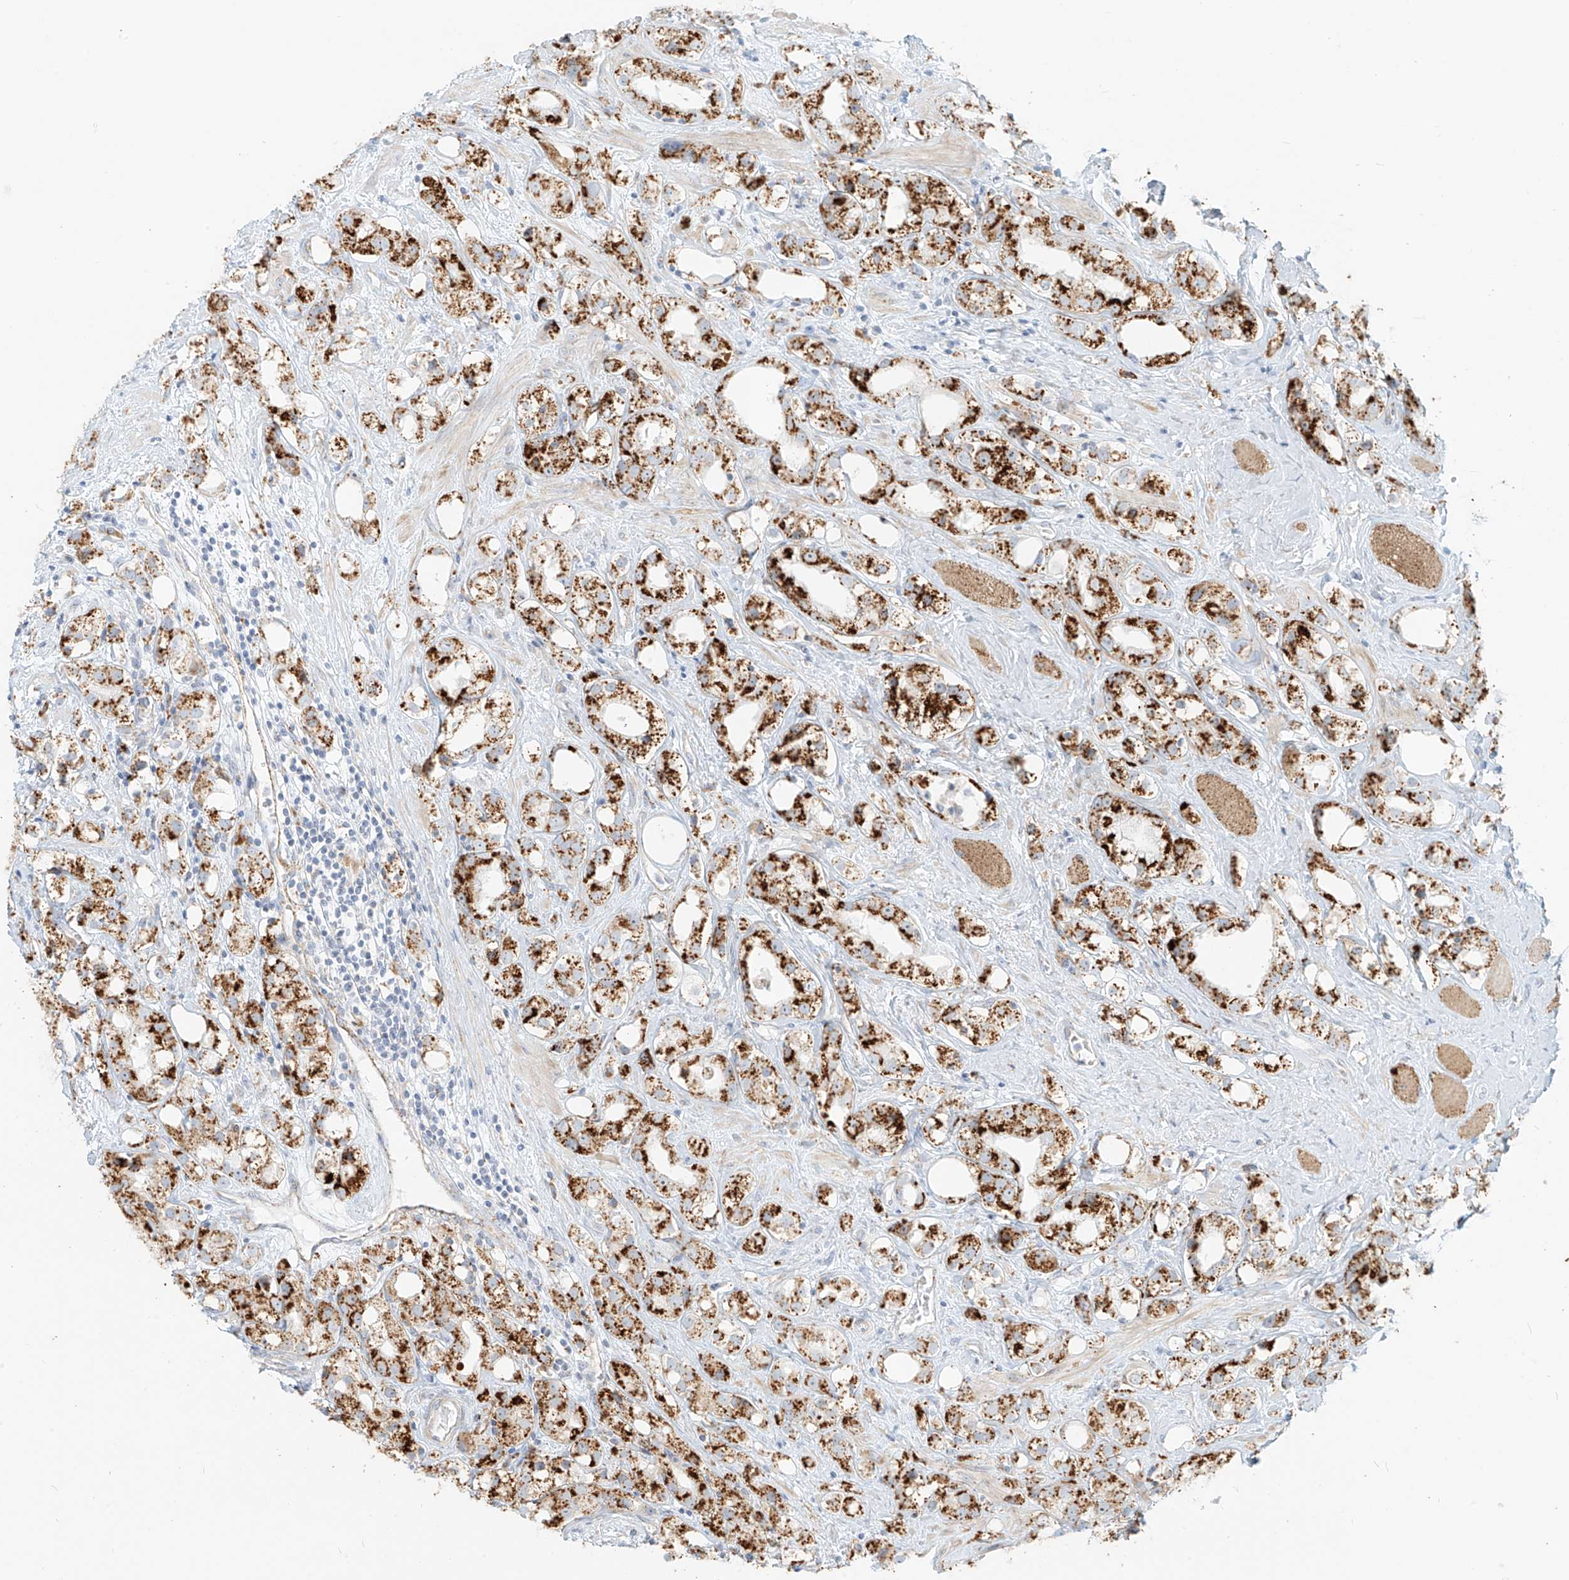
{"staining": {"intensity": "strong", "quantity": ">75%", "location": "cytoplasmic/membranous"}, "tissue": "prostate cancer", "cell_type": "Tumor cells", "image_type": "cancer", "snomed": [{"axis": "morphology", "description": "Adenocarcinoma, NOS"}, {"axis": "topography", "description": "Prostate"}], "caption": "Immunohistochemistry (IHC) micrograph of adenocarcinoma (prostate) stained for a protein (brown), which exhibits high levels of strong cytoplasmic/membranous expression in about >75% of tumor cells.", "gene": "SLC35F6", "patient": {"sex": "male", "age": 79}}